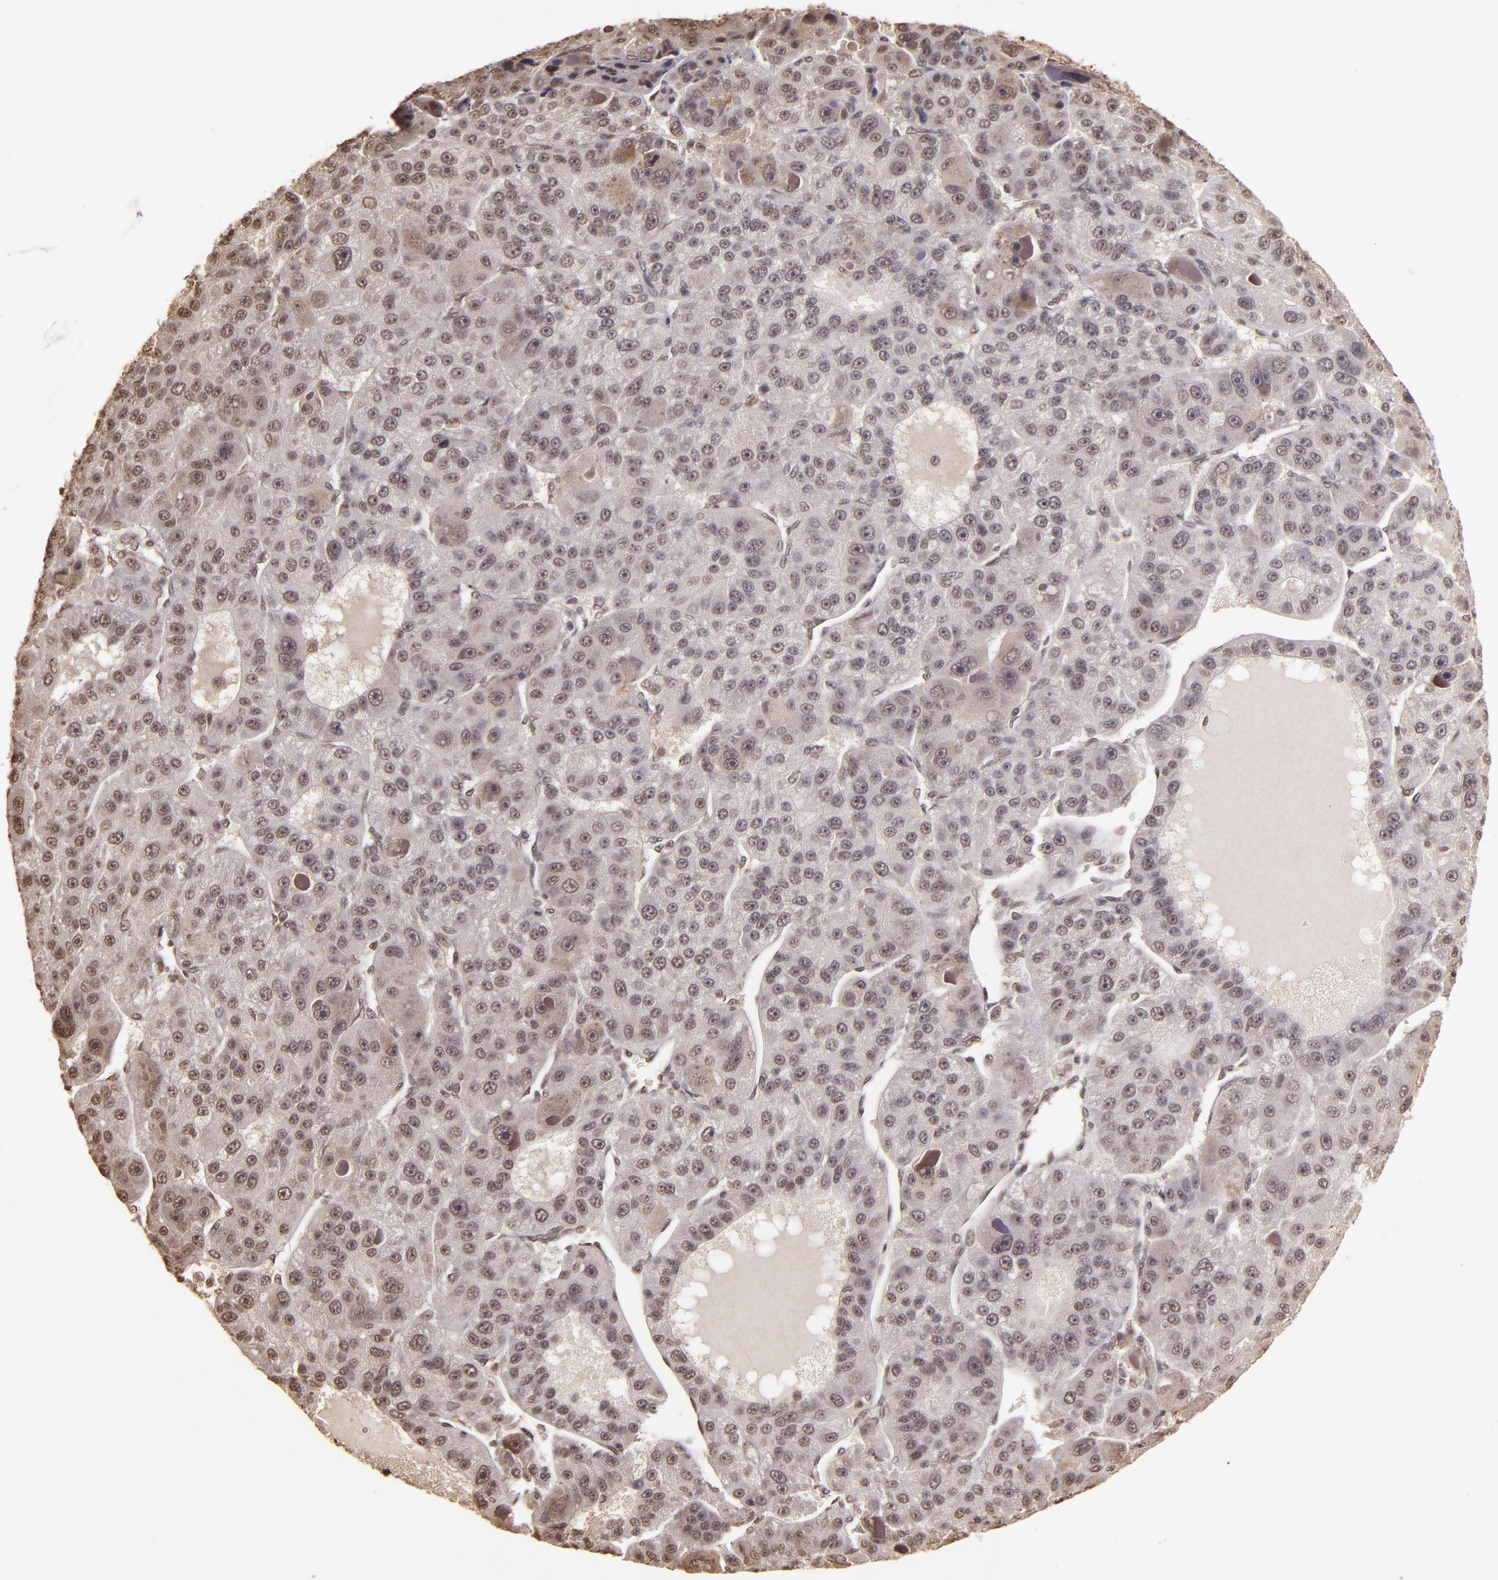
{"staining": {"intensity": "negative", "quantity": "none", "location": "none"}, "tissue": "liver cancer", "cell_type": "Tumor cells", "image_type": "cancer", "snomed": [{"axis": "morphology", "description": "Carcinoma, Hepatocellular, NOS"}, {"axis": "topography", "description": "Liver"}], "caption": "IHC of human liver cancer shows no positivity in tumor cells.", "gene": "CUL1", "patient": {"sex": "male", "age": 76}}